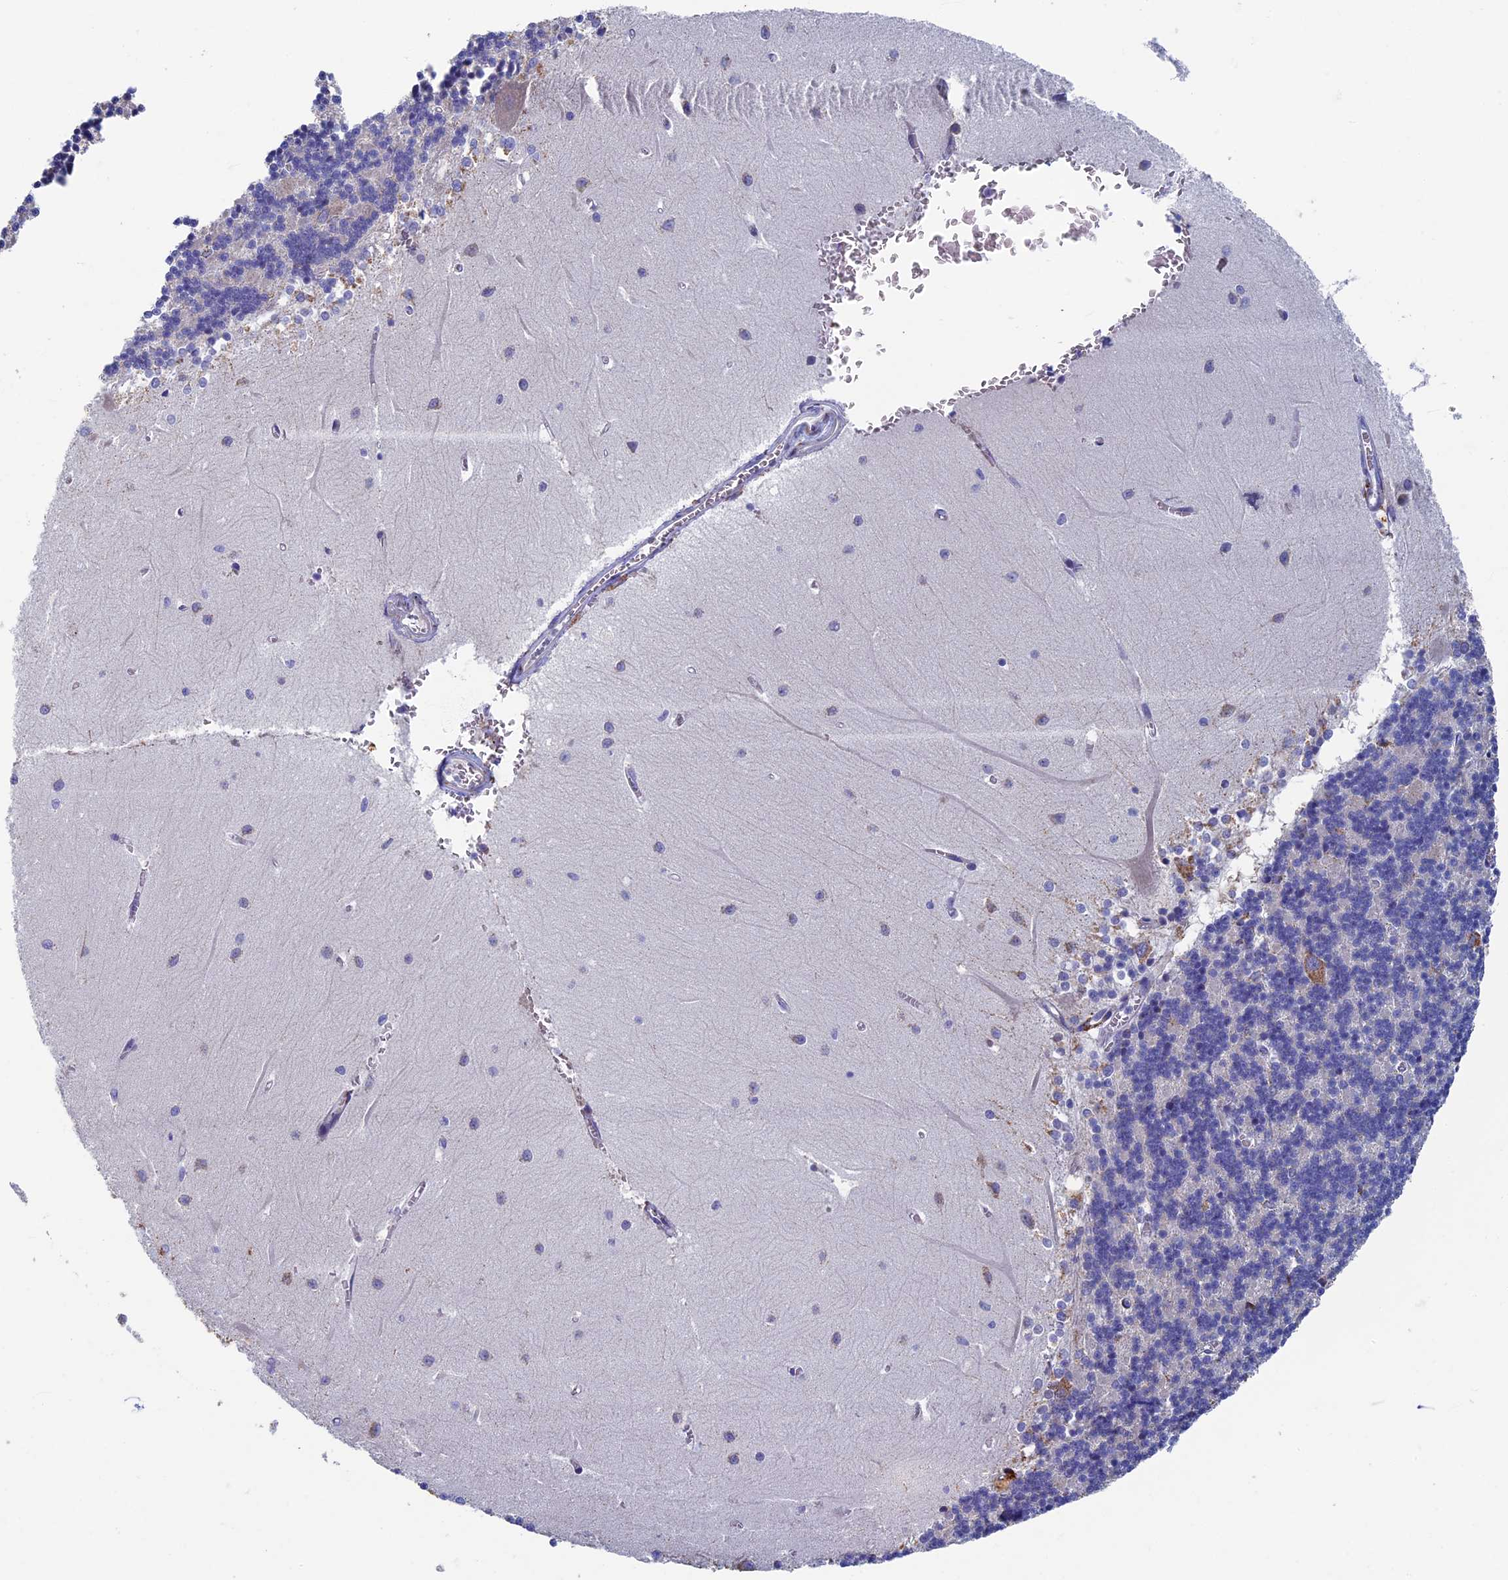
{"staining": {"intensity": "negative", "quantity": "none", "location": "none"}, "tissue": "cerebellum", "cell_type": "Cells in granular layer", "image_type": "normal", "snomed": [{"axis": "morphology", "description": "Normal tissue, NOS"}, {"axis": "topography", "description": "Cerebellum"}], "caption": "Cells in granular layer show no significant positivity in unremarkable cerebellum.", "gene": "OAT", "patient": {"sex": "male", "age": 37}}